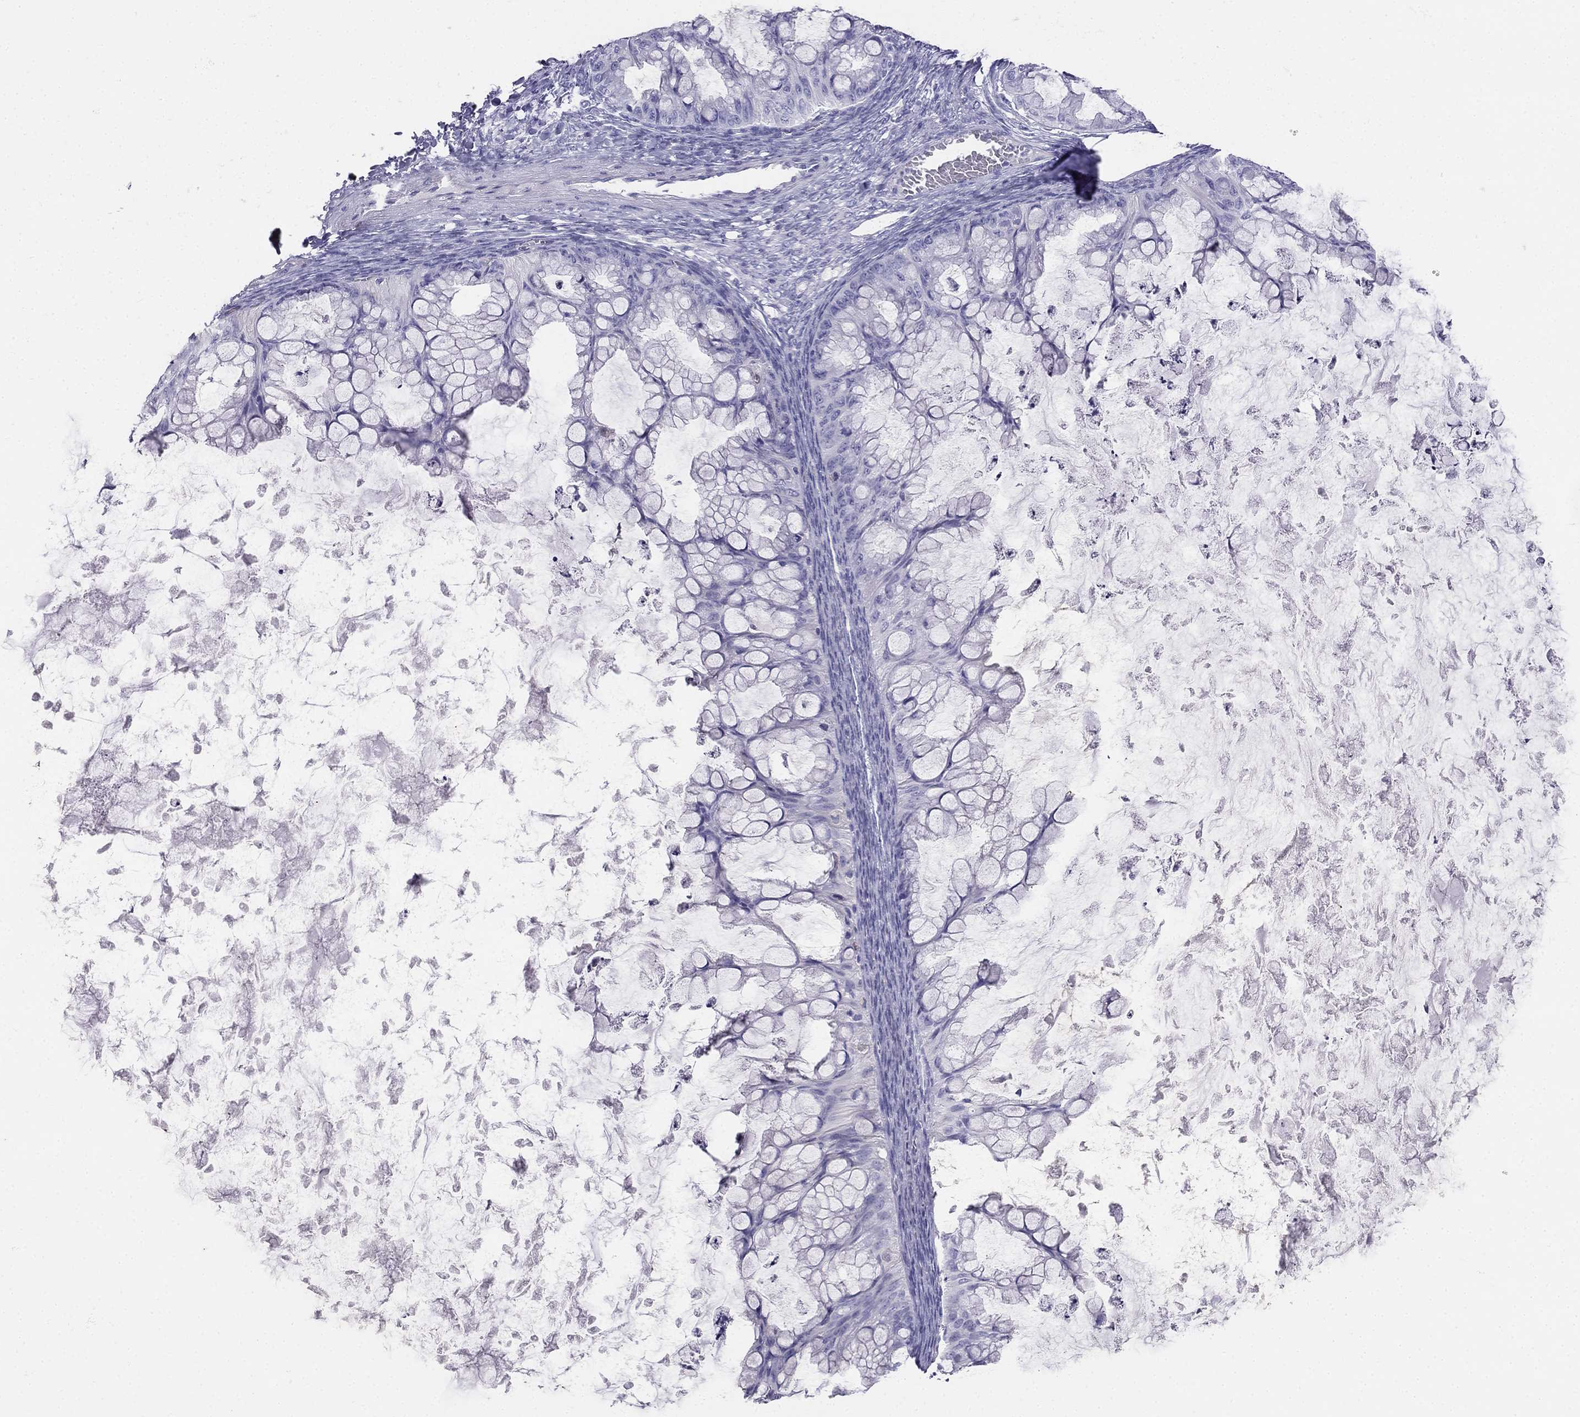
{"staining": {"intensity": "negative", "quantity": "none", "location": "none"}, "tissue": "ovarian cancer", "cell_type": "Tumor cells", "image_type": "cancer", "snomed": [{"axis": "morphology", "description": "Cystadenocarcinoma, mucinous, NOS"}, {"axis": "topography", "description": "Ovary"}], "caption": "An immunohistochemistry micrograph of ovarian cancer is shown. There is no staining in tumor cells of ovarian cancer.", "gene": "ALOXE3", "patient": {"sex": "female", "age": 35}}